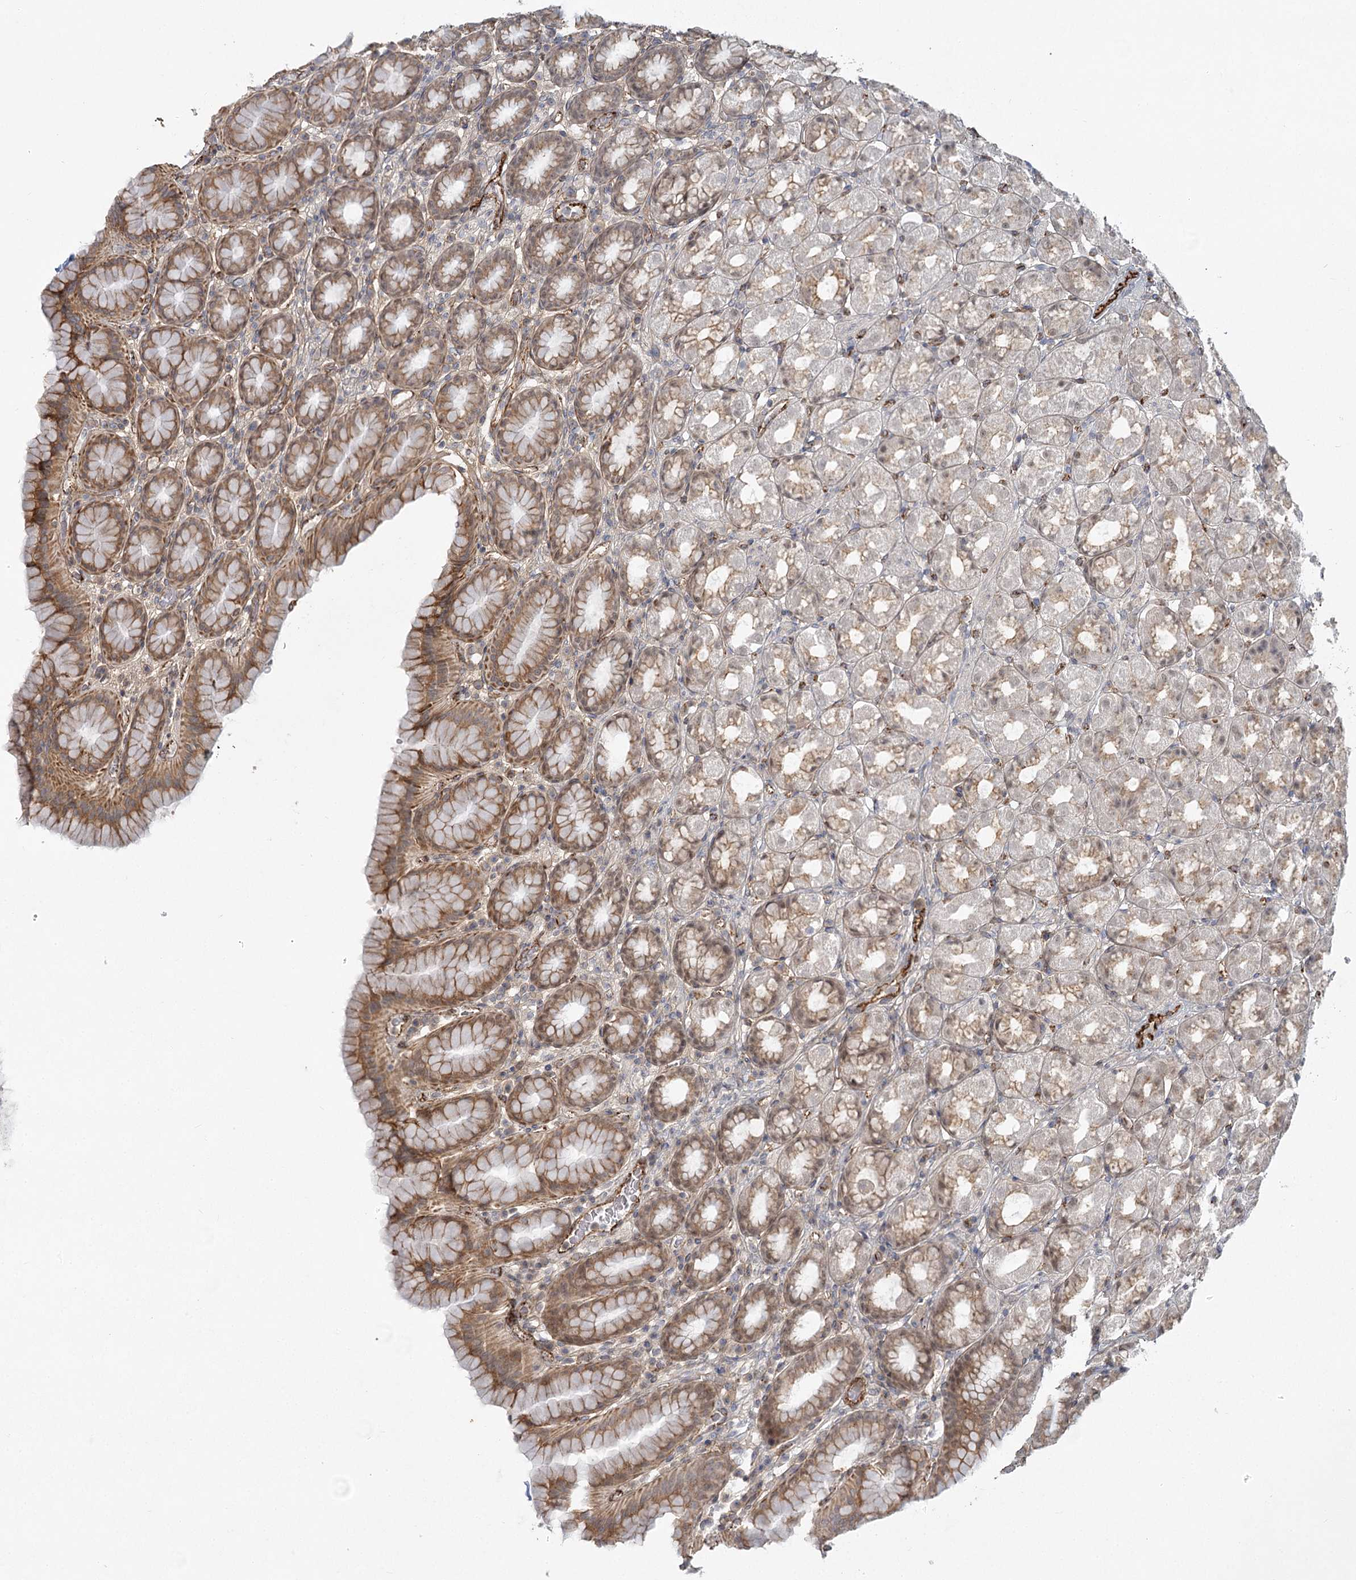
{"staining": {"intensity": "moderate", "quantity": "25%-75%", "location": "cytoplasmic/membranous"}, "tissue": "stomach", "cell_type": "Glandular cells", "image_type": "normal", "snomed": [{"axis": "morphology", "description": "Normal tissue, NOS"}, {"axis": "topography", "description": "Stomach, upper"}], "caption": "DAB (3,3'-diaminobenzidine) immunohistochemical staining of normal stomach reveals moderate cytoplasmic/membranous protein staining in about 25%-75% of glandular cells. (Brightfield microscopy of DAB IHC at high magnification).", "gene": "KBTBD4", "patient": {"sex": "male", "age": 68}}